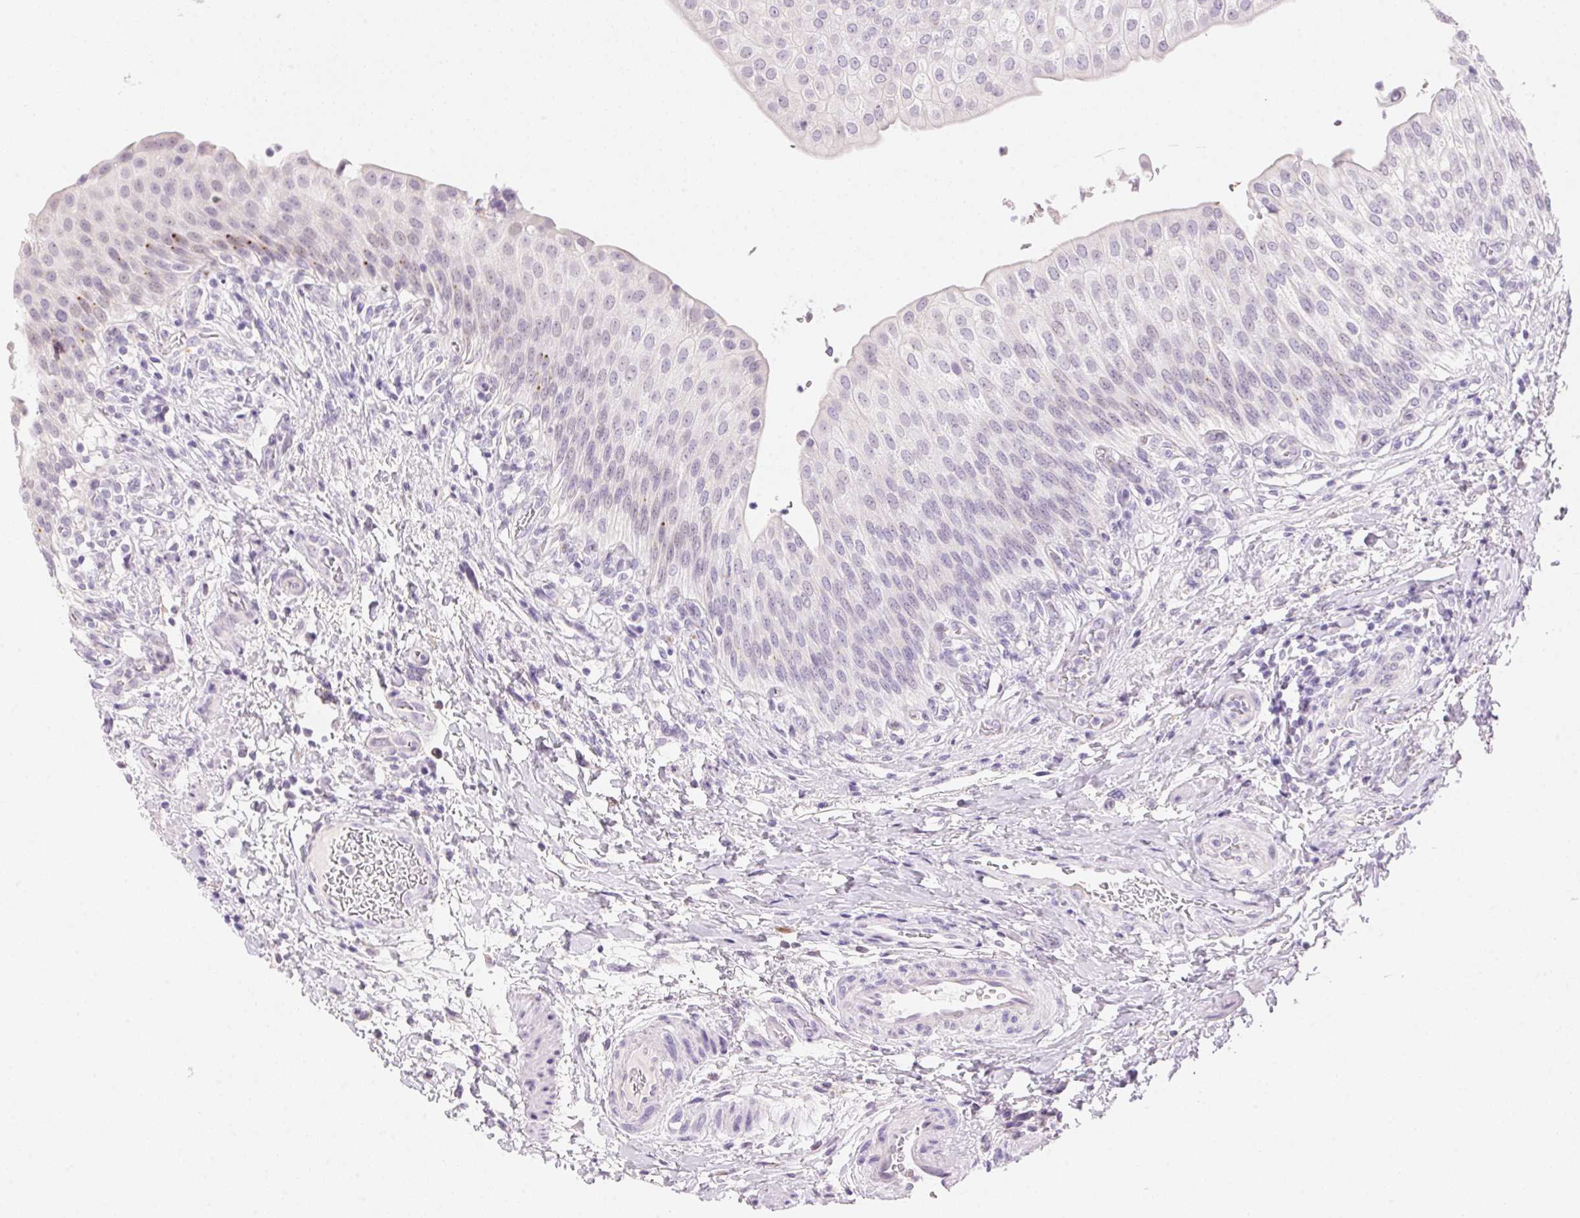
{"staining": {"intensity": "strong", "quantity": "25%-75%", "location": "cytoplasmic/membranous"}, "tissue": "urinary bladder", "cell_type": "Urothelial cells", "image_type": "normal", "snomed": [{"axis": "morphology", "description": "Normal tissue, NOS"}, {"axis": "topography", "description": "Urinary bladder"}, {"axis": "topography", "description": "Peripheral nerve tissue"}], "caption": "The immunohistochemical stain highlights strong cytoplasmic/membranous expression in urothelial cells of benign urinary bladder.", "gene": "TEKT1", "patient": {"sex": "female", "age": 60}}